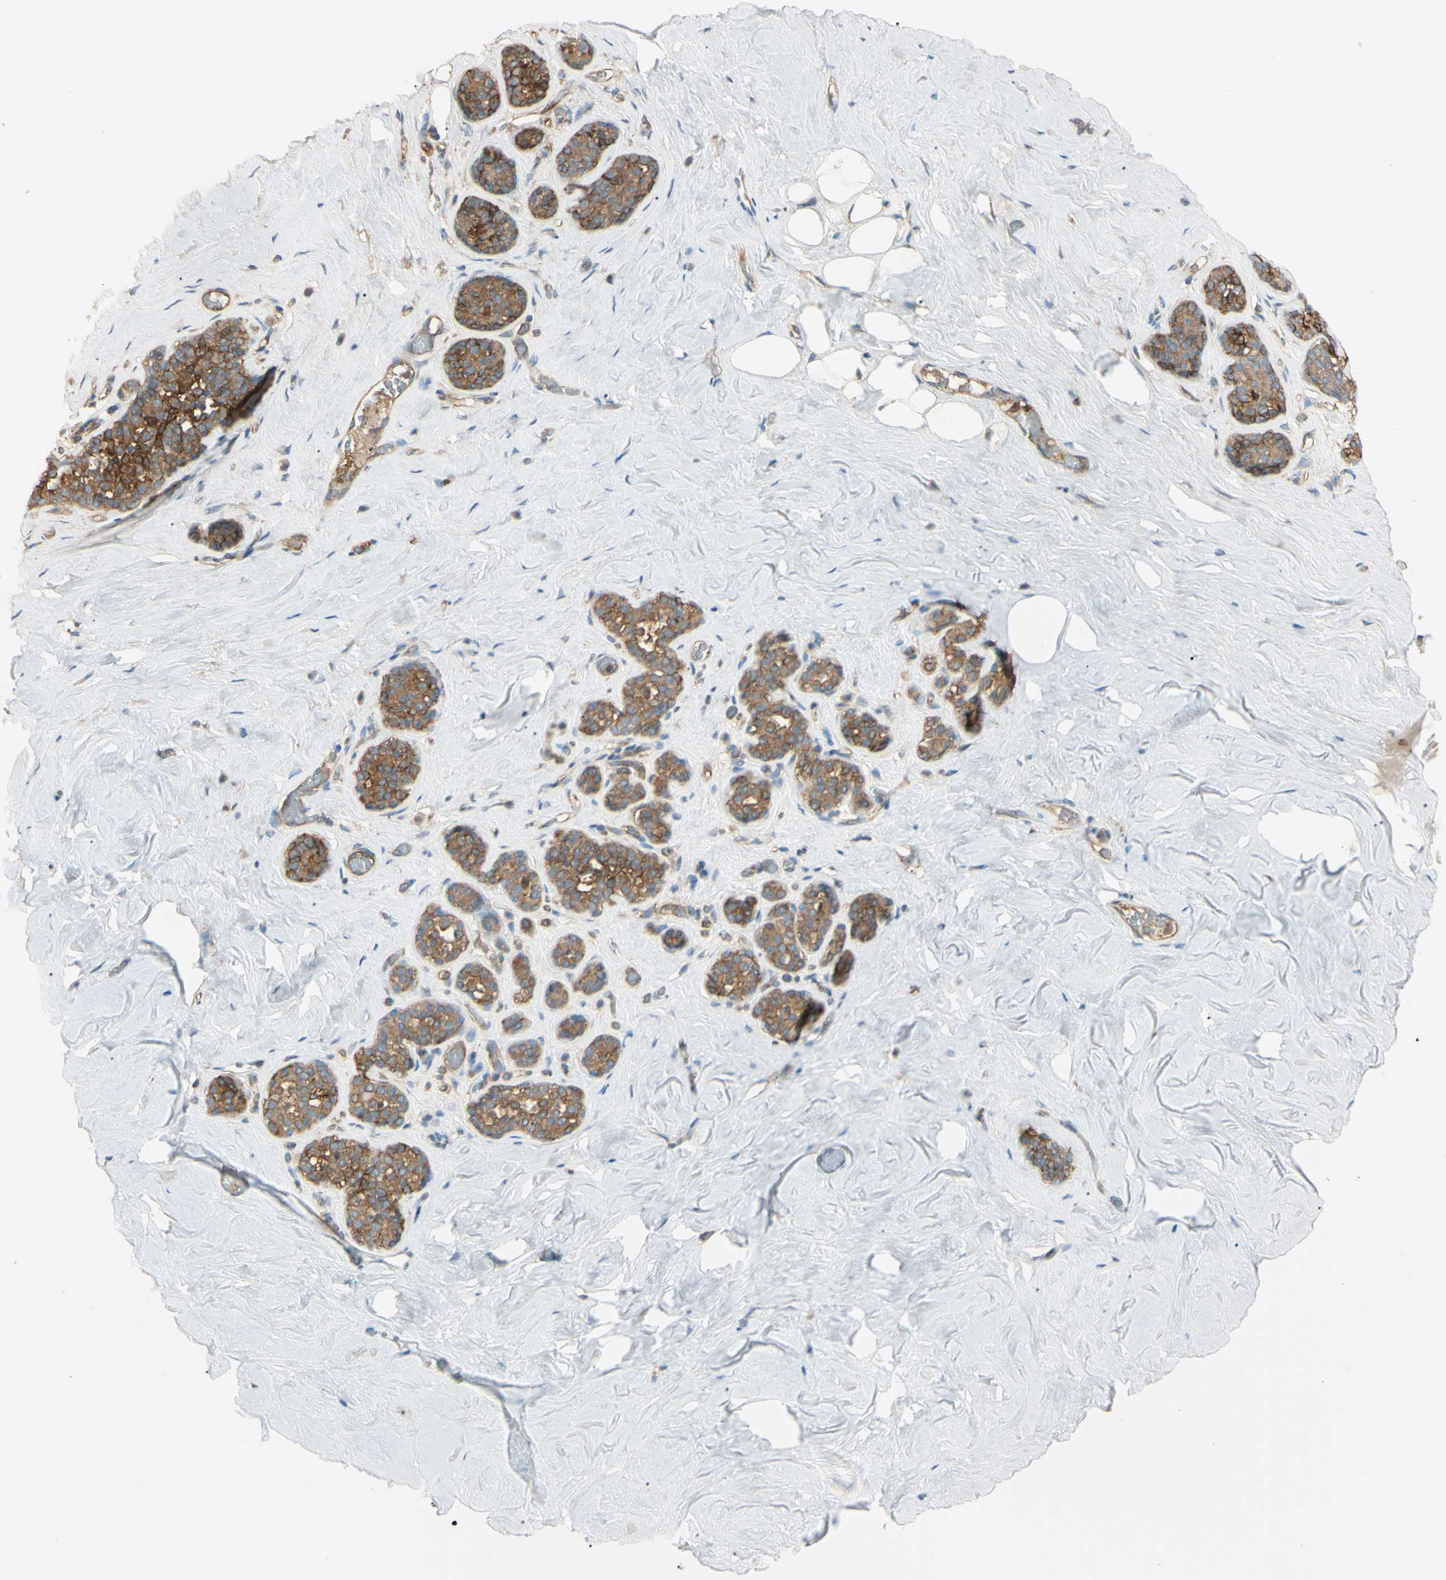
{"staining": {"intensity": "negative", "quantity": "none", "location": "none"}, "tissue": "breast", "cell_type": "Adipocytes", "image_type": "normal", "snomed": [{"axis": "morphology", "description": "Normal tissue, NOS"}, {"axis": "topography", "description": "Breast"}], "caption": "This micrograph is of benign breast stained with immunohistochemistry (IHC) to label a protein in brown with the nuclei are counter-stained blue. There is no expression in adipocytes.", "gene": "PTPN12", "patient": {"sex": "female", "age": 75}}